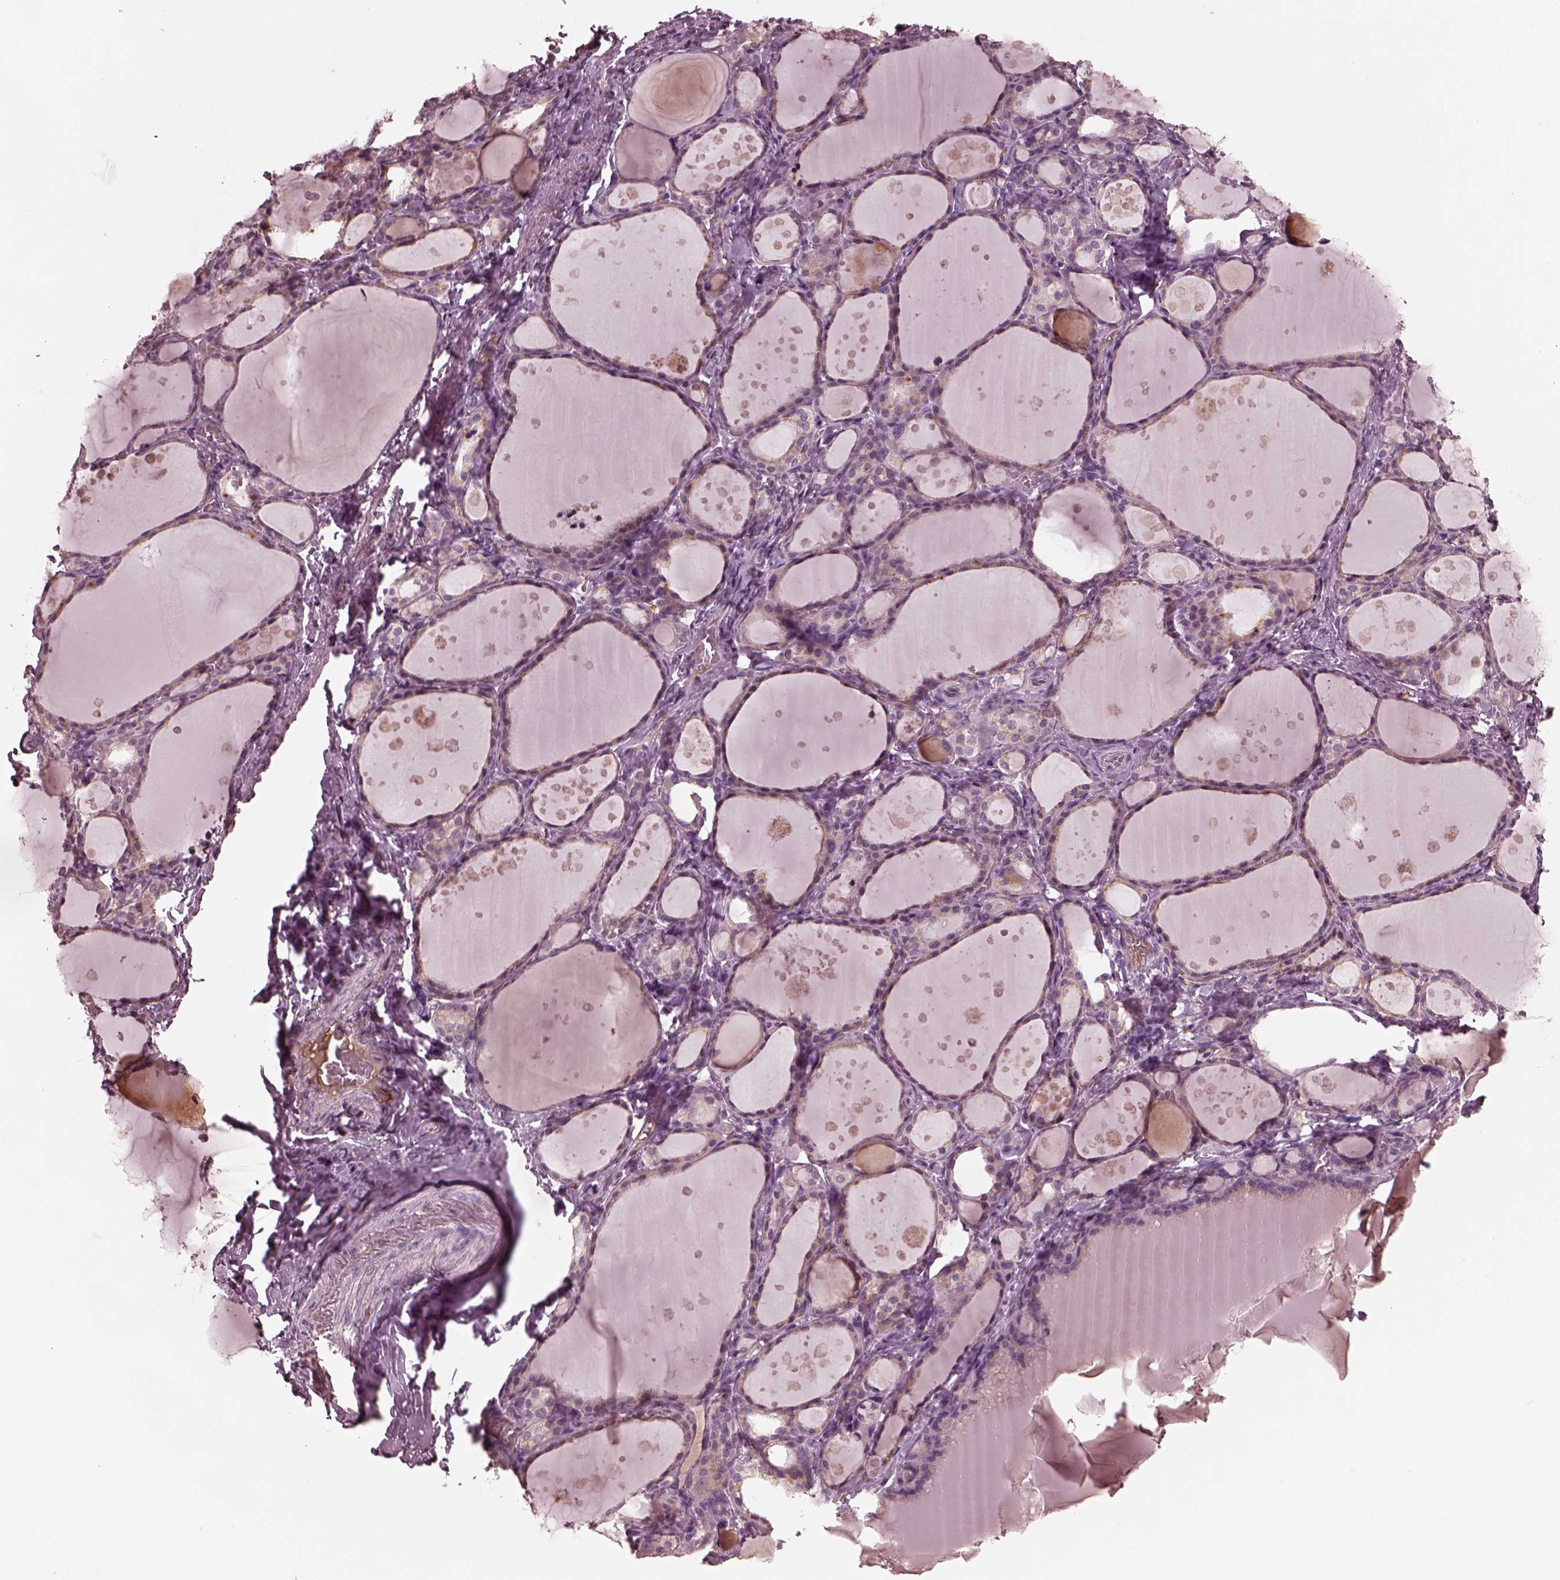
{"staining": {"intensity": "weak", "quantity": "<25%", "location": "cytoplasmic/membranous"}, "tissue": "thyroid gland", "cell_type": "Glandular cells", "image_type": "normal", "snomed": [{"axis": "morphology", "description": "Normal tissue, NOS"}, {"axis": "topography", "description": "Thyroid gland"}], "caption": "A high-resolution histopathology image shows immunohistochemistry staining of normal thyroid gland, which displays no significant expression in glandular cells.", "gene": "PORCN", "patient": {"sex": "male", "age": 68}}